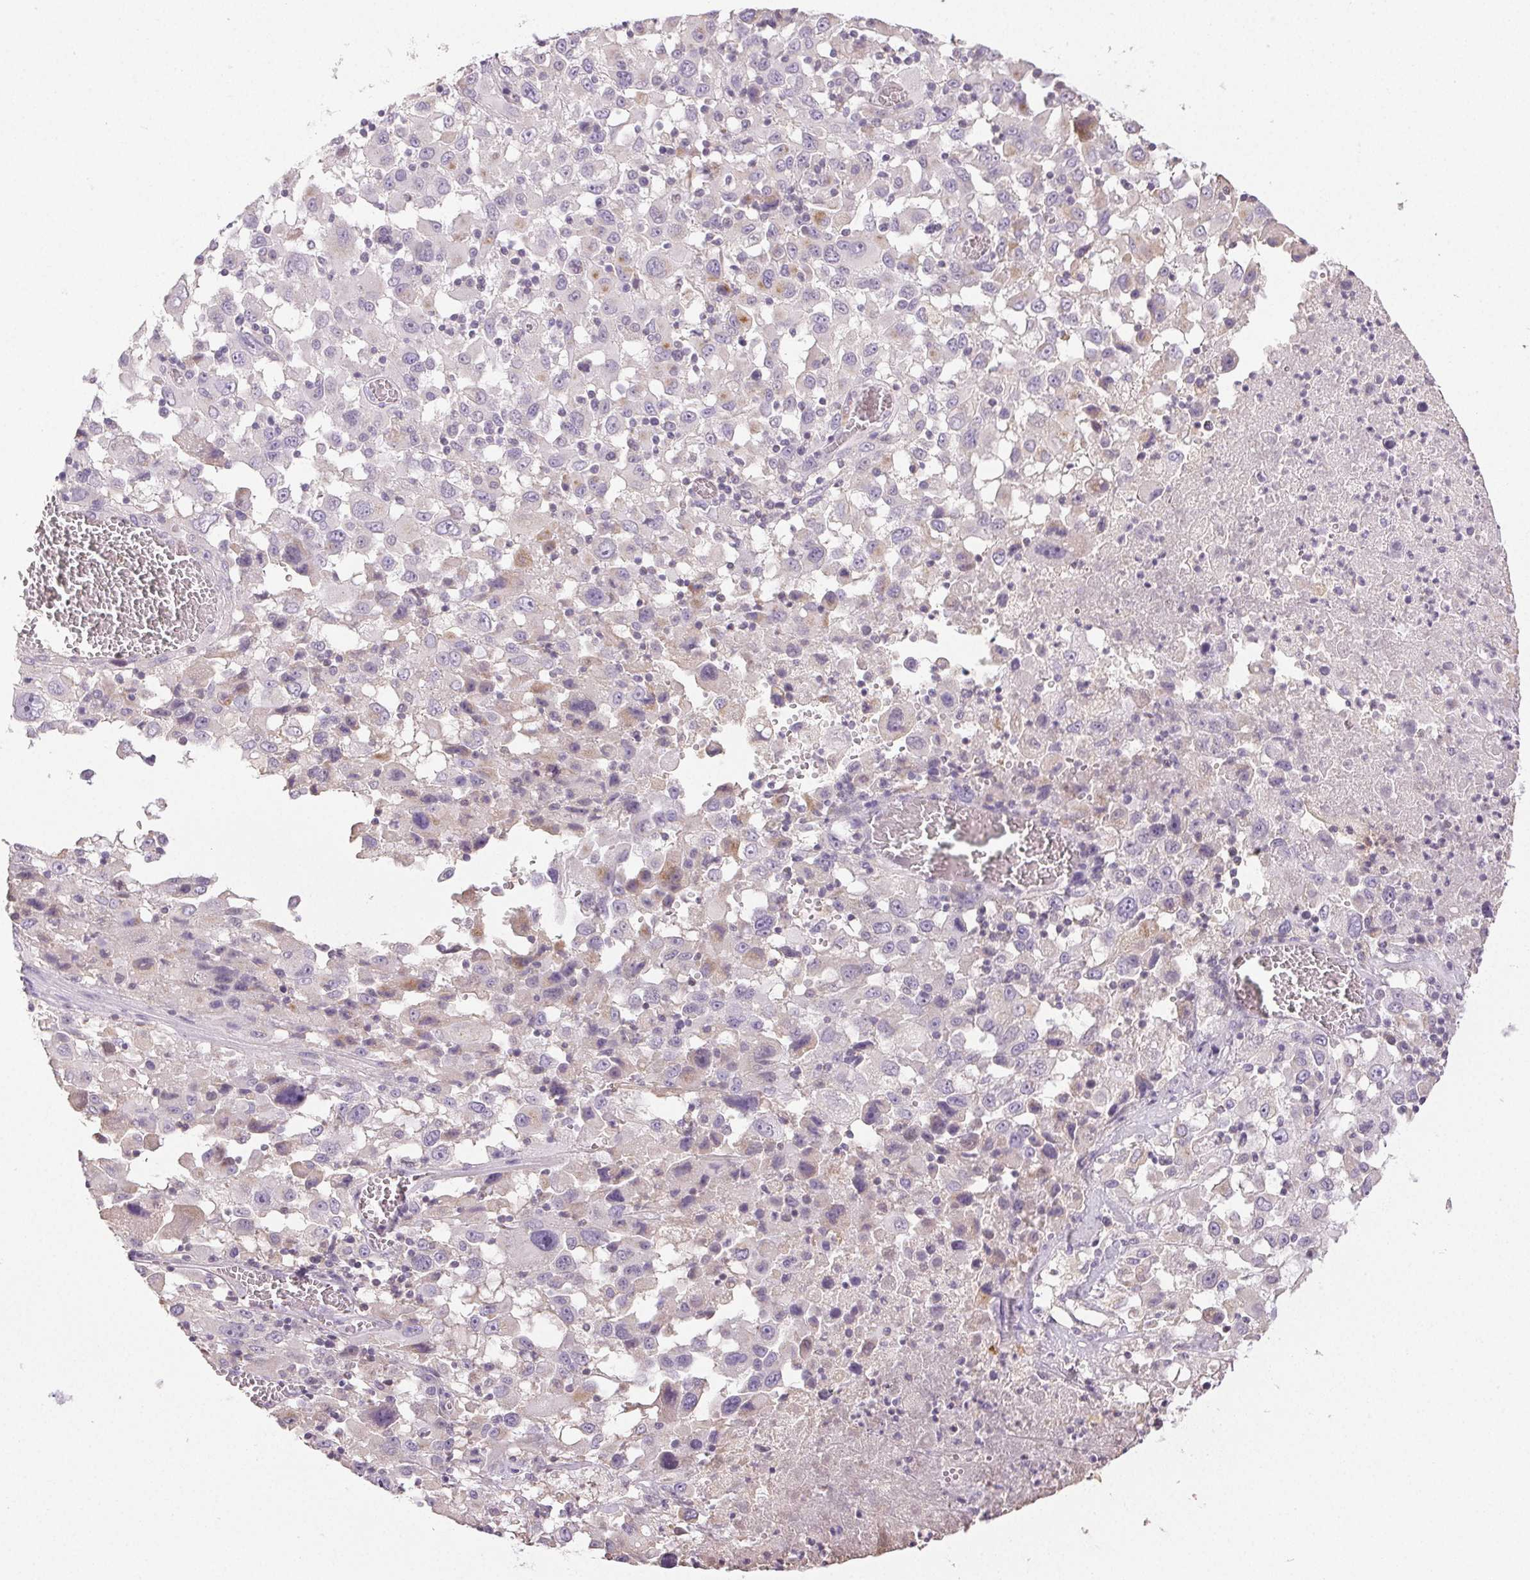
{"staining": {"intensity": "negative", "quantity": "none", "location": "none"}, "tissue": "melanoma", "cell_type": "Tumor cells", "image_type": "cancer", "snomed": [{"axis": "morphology", "description": "Malignant melanoma, Metastatic site"}, {"axis": "topography", "description": "Soft tissue"}], "caption": "Immunohistochemistry of melanoma shows no positivity in tumor cells.", "gene": "COL7A1", "patient": {"sex": "male", "age": 50}}